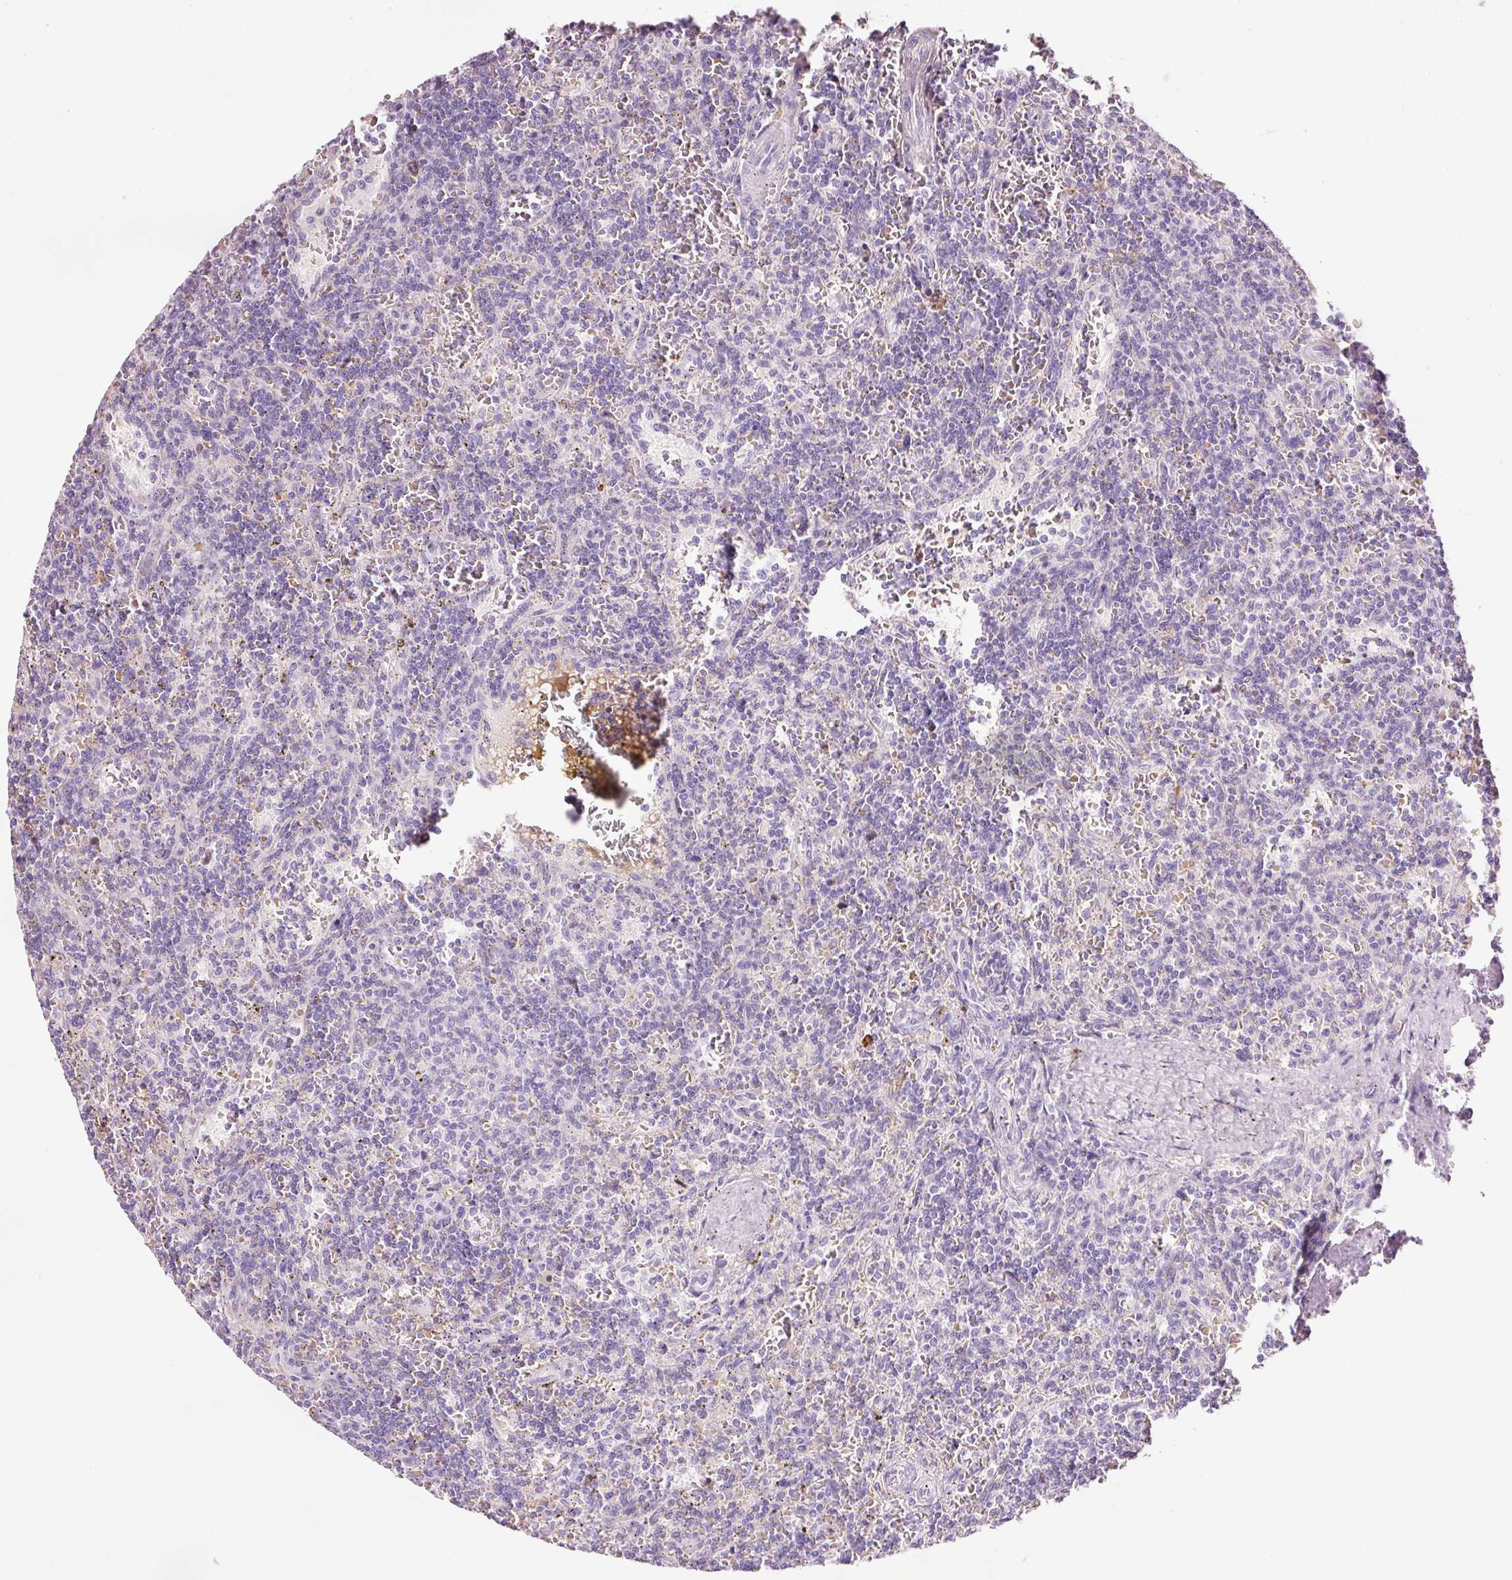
{"staining": {"intensity": "negative", "quantity": "none", "location": "none"}, "tissue": "lymphoma", "cell_type": "Tumor cells", "image_type": "cancer", "snomed": [{"axis": "morphology", "description": "Malignant lymphoma, non-Hodgkin's type, Low grade"}, {"axis": "topography", "description": "Spleen"}], "caption": "Tumor cells show no significant protein expression in low-grade malignant lymphoma, non-Hodgkin's type.", "gene": "DHRS11", "patient": {"sex": "male", "age": 73}}